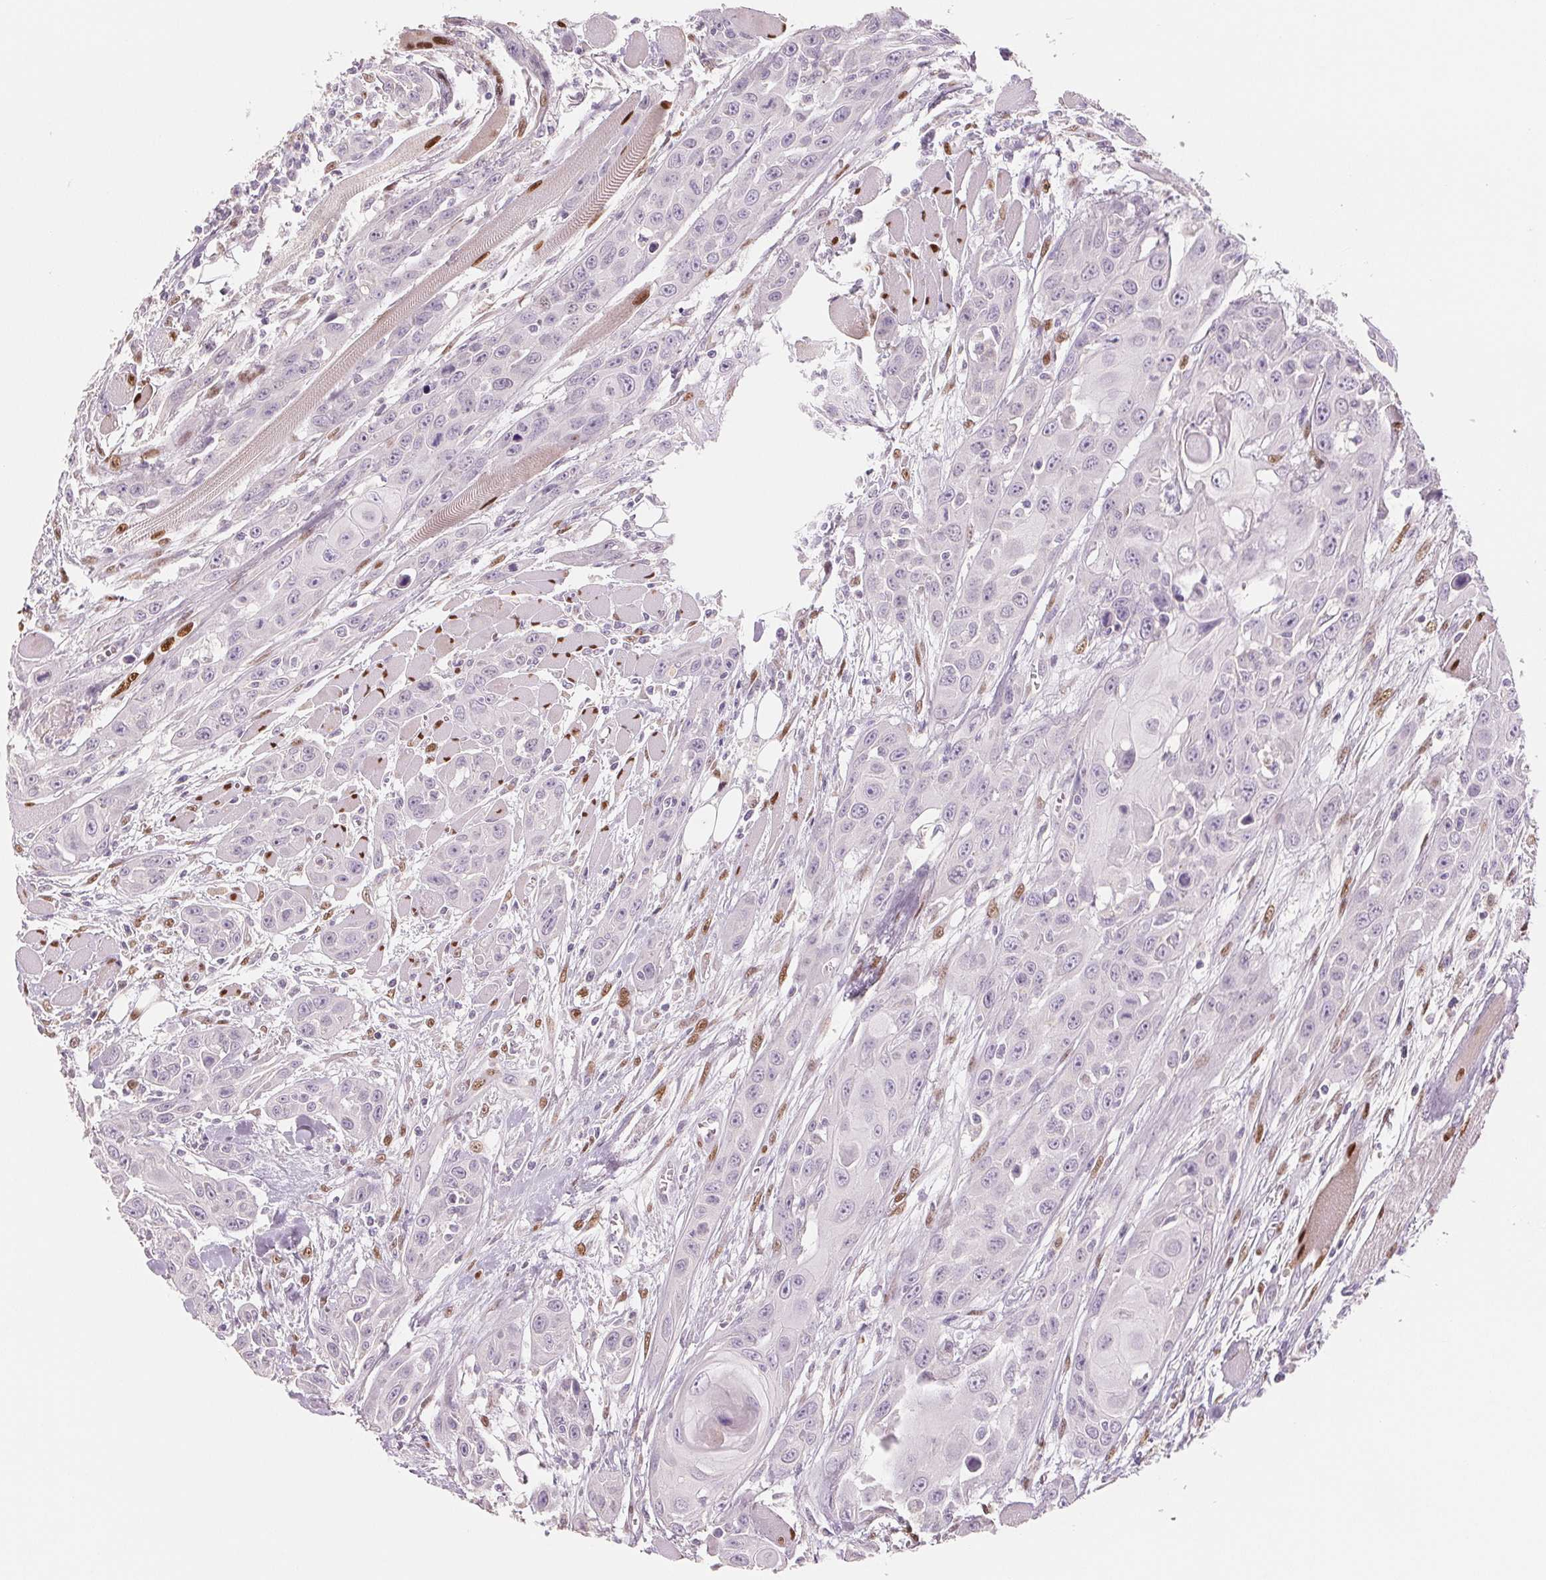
{"staining": {"intensity": "negative", "quantity": "none", "location": "none"}, "tissue": "head and neck cancer", "cell_type": "Tumor cells", "image_type": "cancer", "snomed": [{"axis": "morphology", "description": "Squamous cell carcinoma, NOS"}, {"axis": "topography", "description": "Head-Neck"}], "caption": "This micrograph is of head and neck cancer stained with immunohistochemistry (IHC) to label a protein in brown with the nuclei are counter-stained blue. There is no positivity in tumor cells.", "gene": "SMARCD3", "patient": {"sex": "female", "age": 80}}